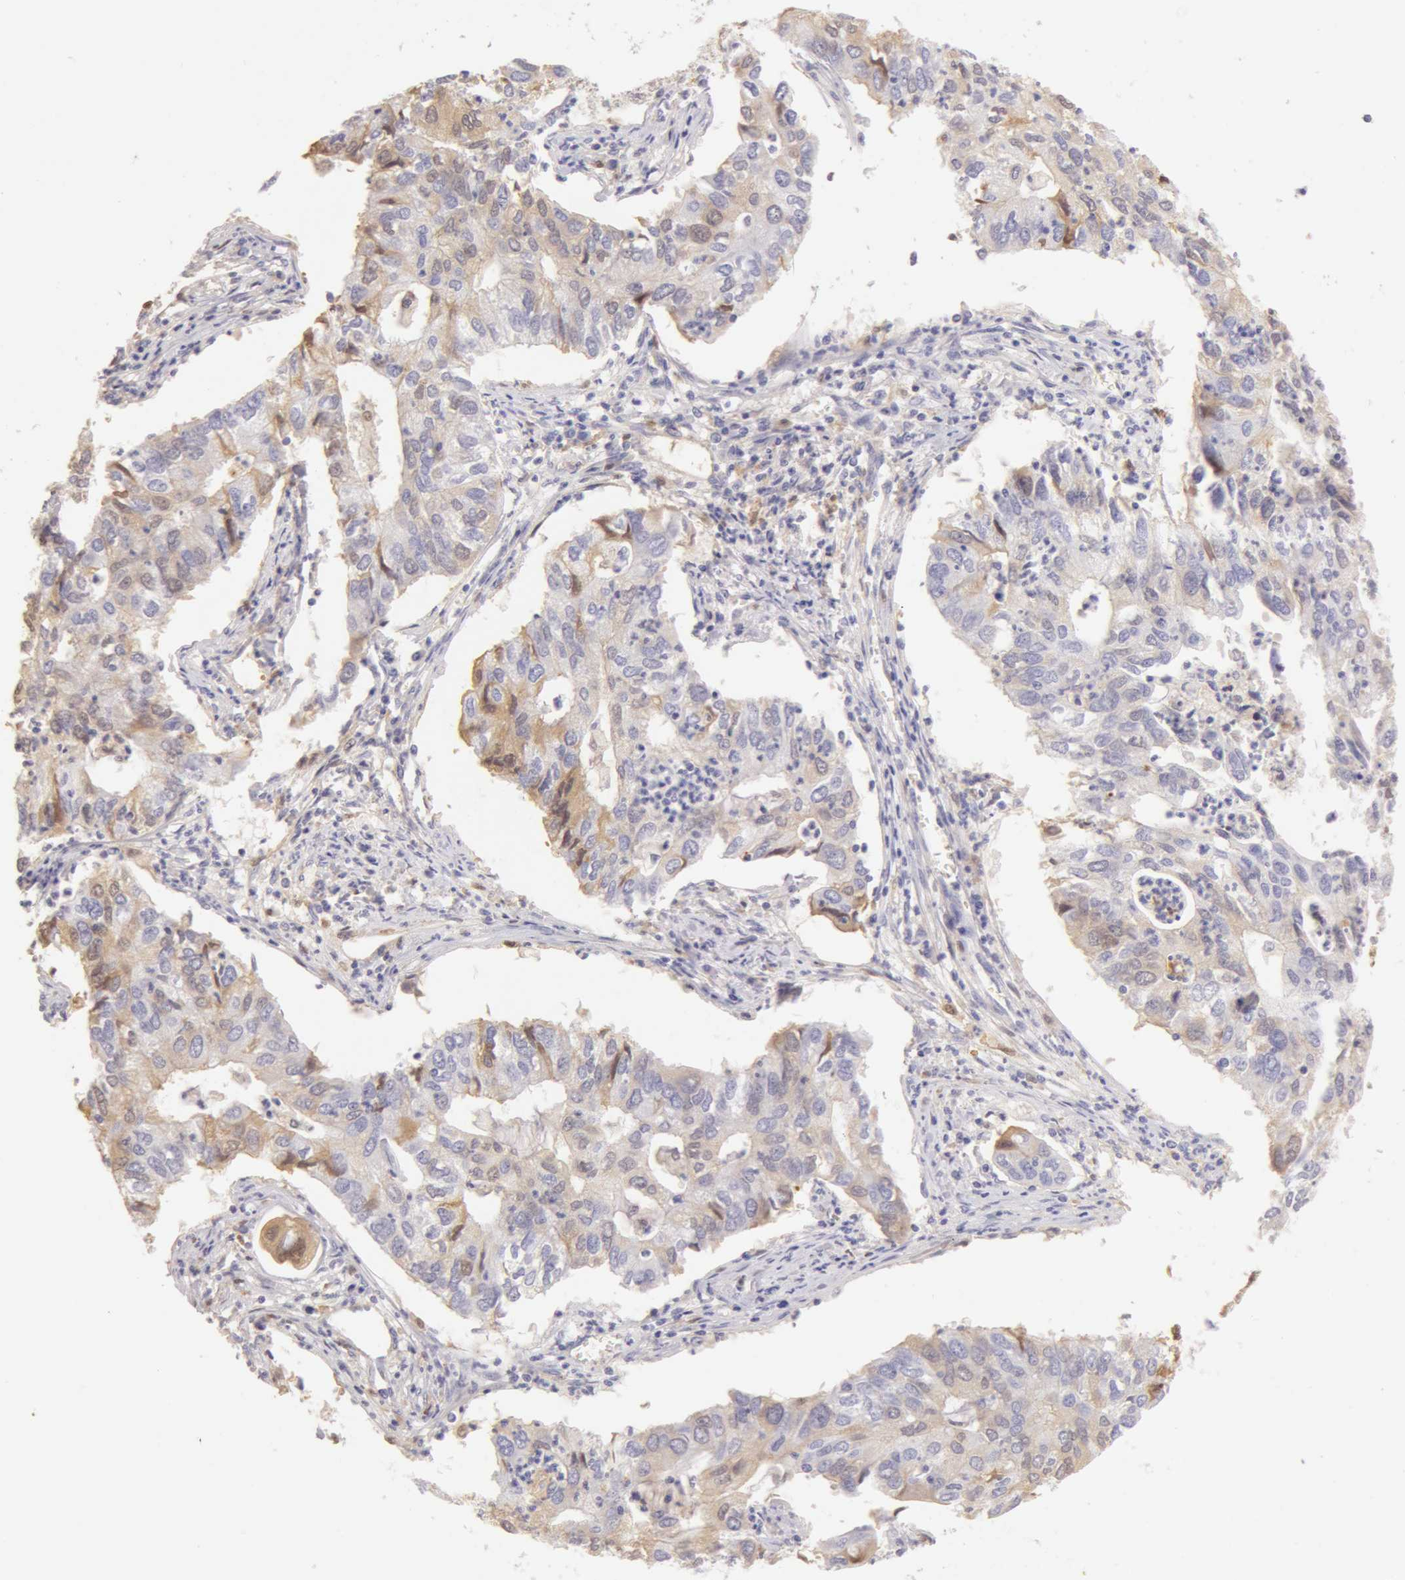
{"staining": {"intensity": "weak", "quantity": "<25%", "location": "cytoplasmic/membranous"}, "tissue": "lung cancer", "cell_type": "Tumor cells", "image_type": "cancer", "snomed": [{"axis": "morphology", "description": "Adenocarcinoma, NOS"}, {"axis": "topography", "description": "Lung"}], "caption": "This is an immunohistochemistry micrograph of human lung cancer. There is no expression in tumor cells.", "gene": "AHSG", "patient": {"sex": "male", "age": 48}}